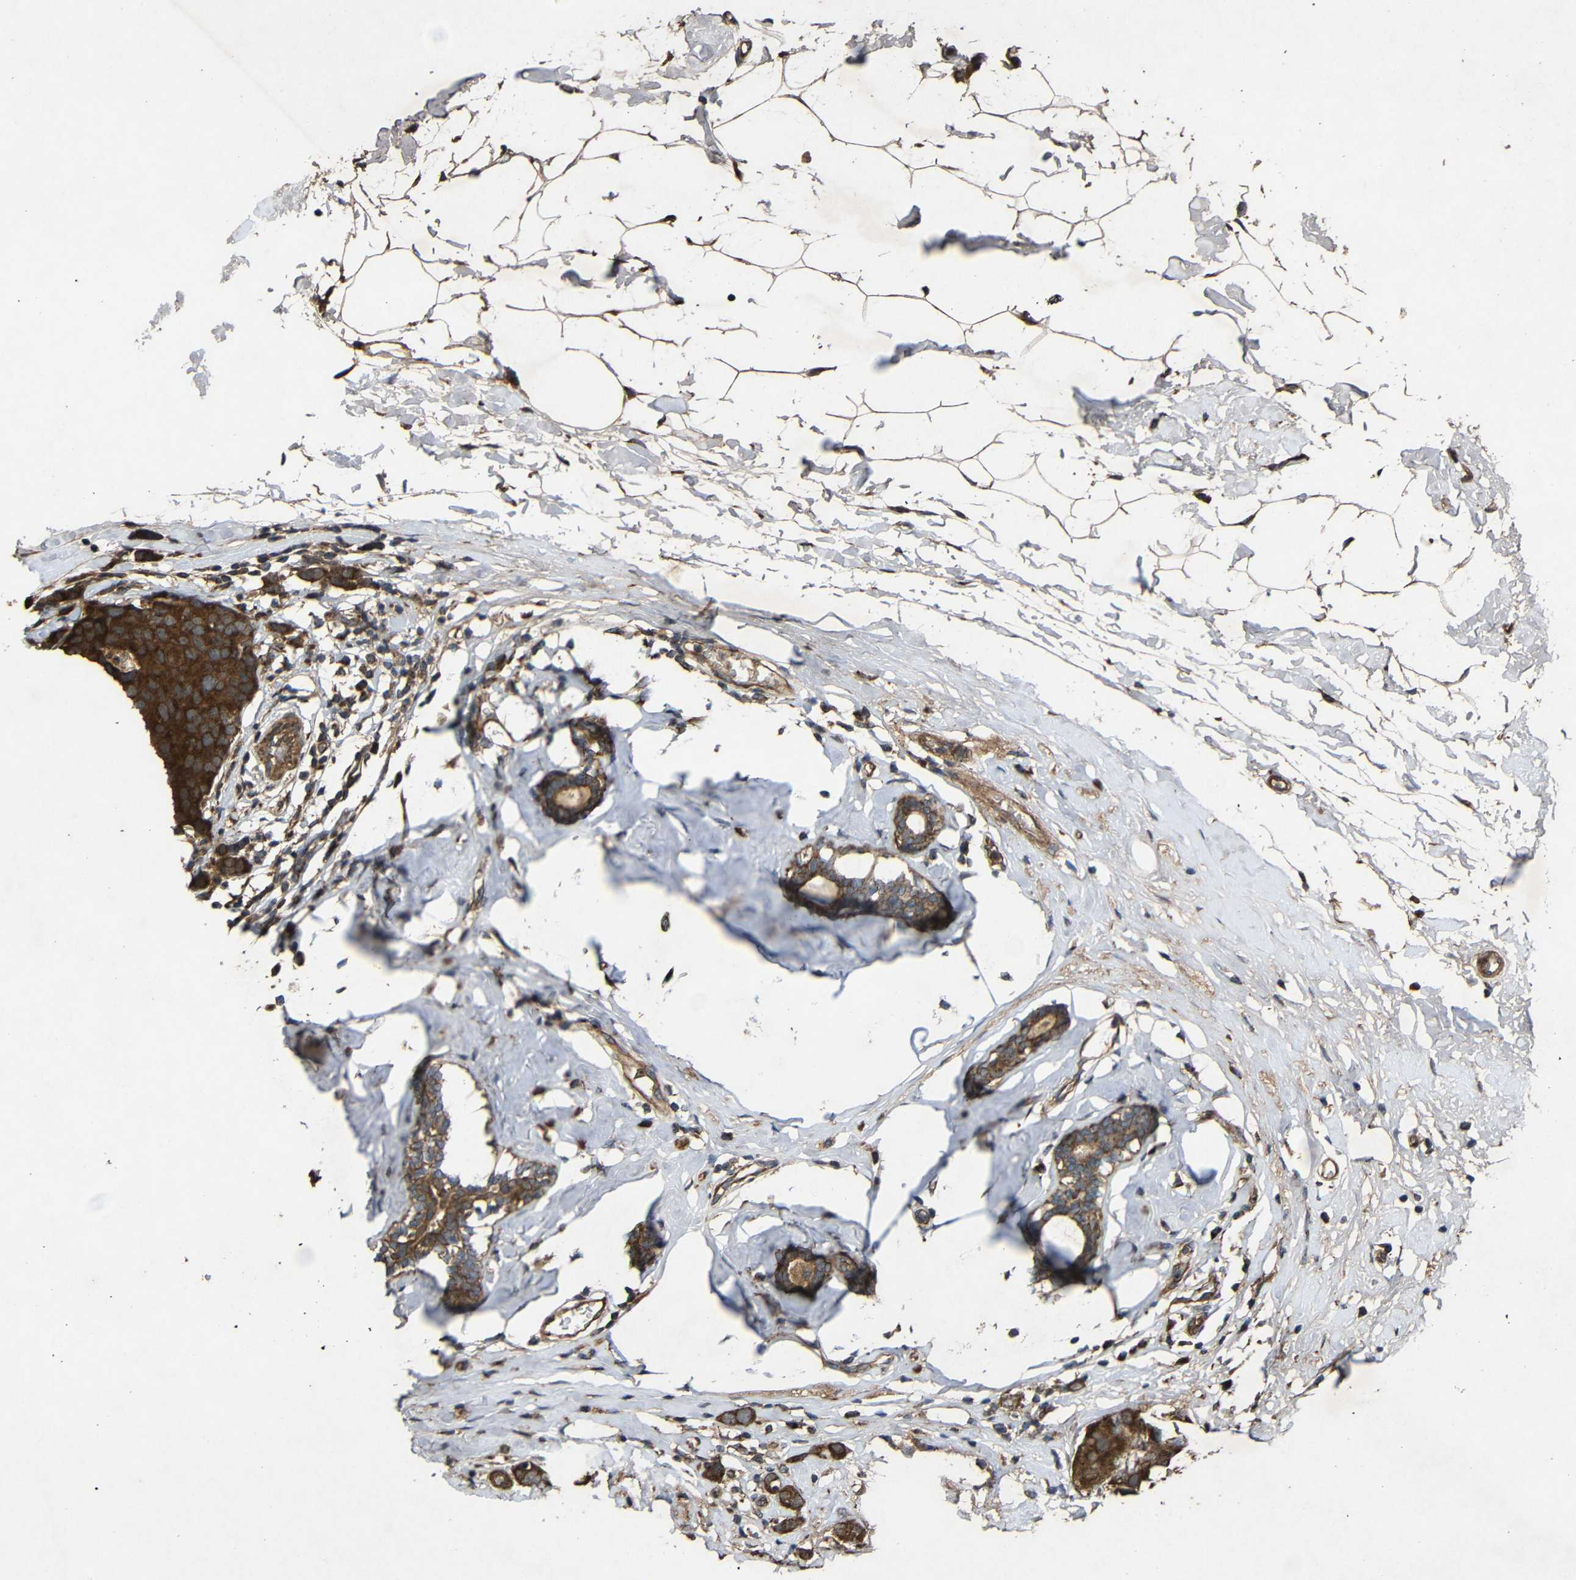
{"staining": {"intensity": "strong", "quantity": ">75%", "location": "cytoplasmic/membranous"}, "tissue": "breast cancer", "cell_type": "Tumor cells", "image_type": "cancer", "snomed": [{"axis": "morphology", "description": "Normal tissue, NOS"}, {"axis": "morphology", "description": "Duct carcinoma"}, {"axis": "topography", "description": "Breast"}], "caption": "Tumor cells display high levels of strong cytoplasmic/membranous positivity in about >75% of cells in breast cancer.", "gene": "C1GALT1", "patient": {"sex": "female", "age": 50}}